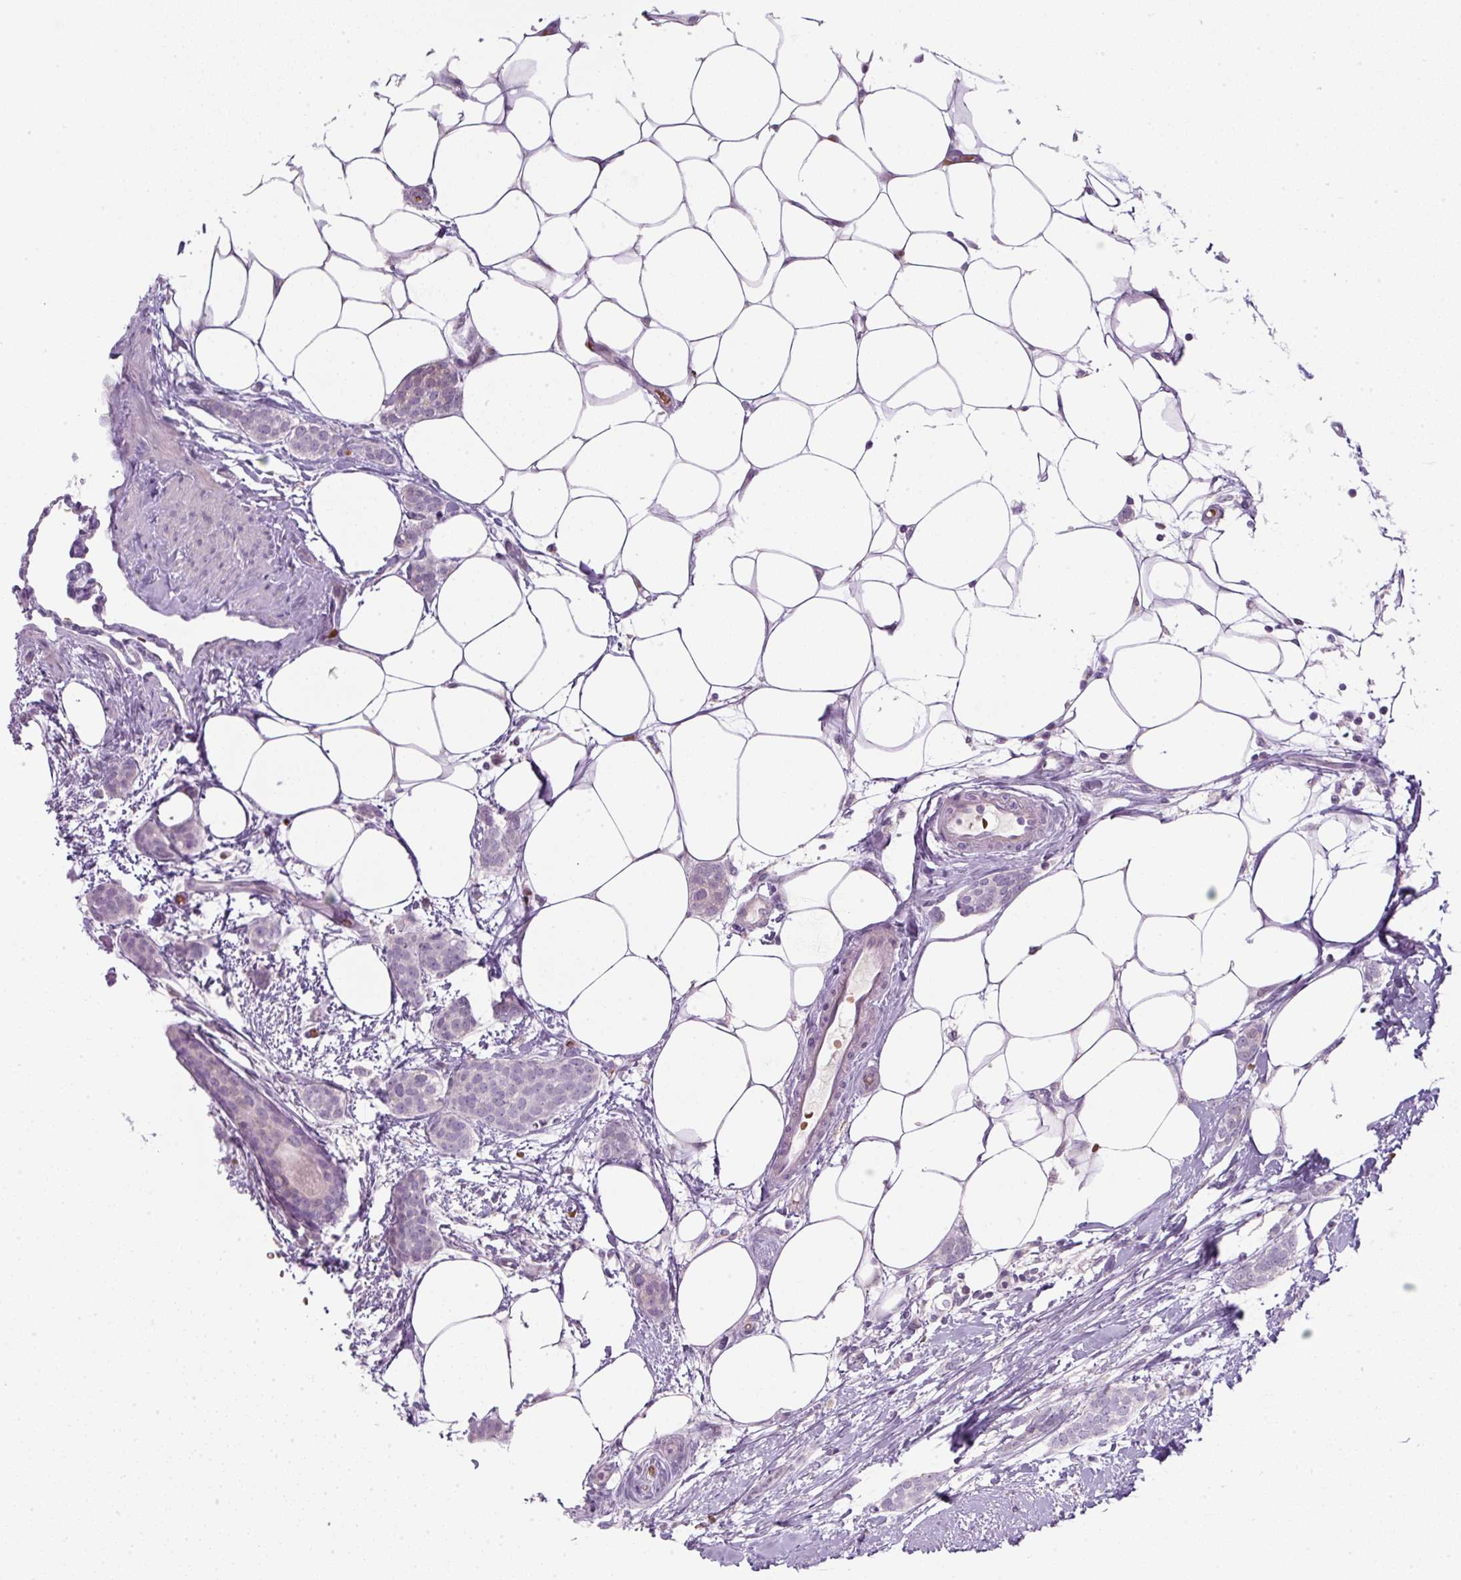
{"staining": {"intensity": "negative", "quantity": "none", "location": "none"}, "tissue": "breast cancer", "cell_type": "Tumor cells", "image_type": "cancer", "snomed": [{"axis": "morphology", "description": "Duct carcinoma"}, {"axis": "topography", "description": "Breast"}], "caption": "Immunohistochemical staining of human breast cancer reveals no significant positivity in tumor cells. (DAB (3,3'-diaminobenzidine) immunohistochemistry (IHC) visualized using brightfield microscopy, high magnification).", "gene": "FGFBP3", "patient": {"sex": "female", "age": 72}}